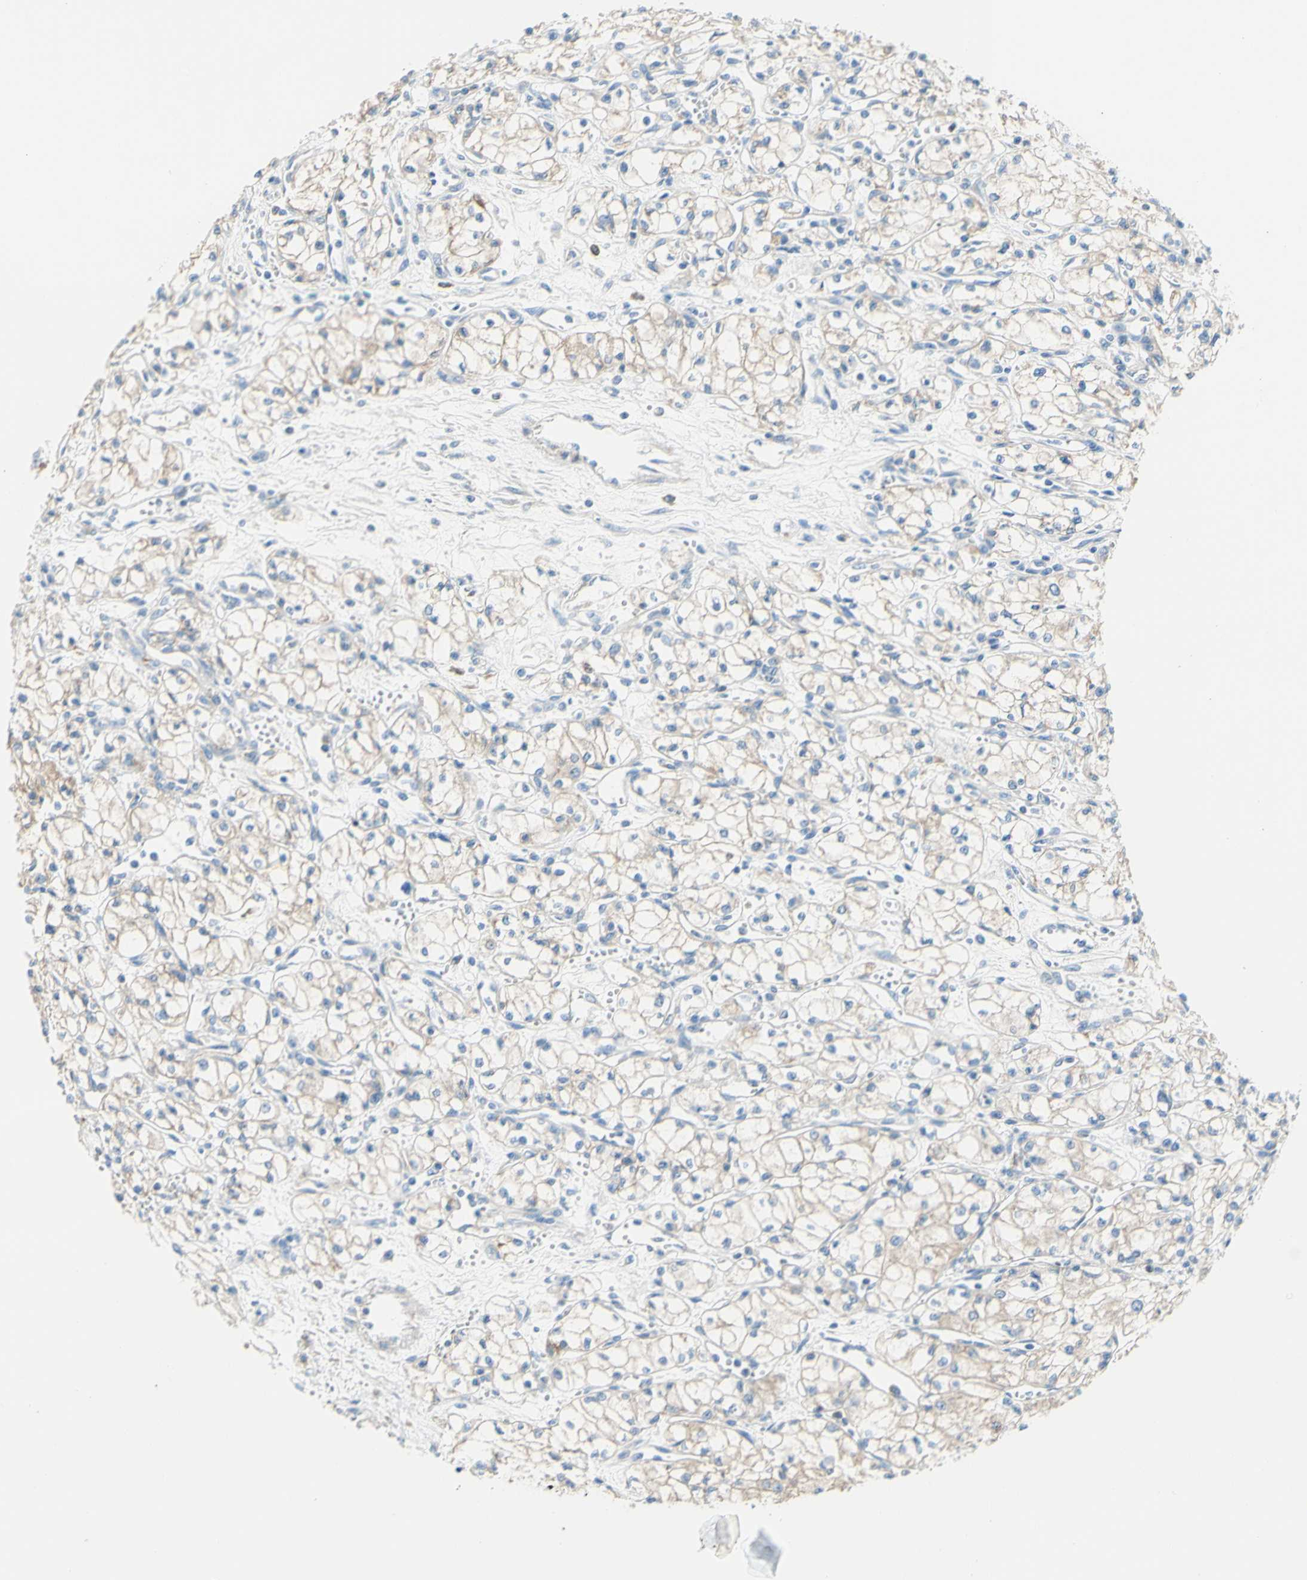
{"staining": {"intensity": "negative", "quantity": "none", "location": "none"}, "tissue": "renal cancer", "cell_type": "Tumor cells", "image_type": "cancer", "snomed": [{"axis": "morphology", "description": "Normal tissue, NOS"}, {"axis": "morphology", "description": "Adenocarcinoma, NOS"}, {"axis": "topography", "description": "Kidney"}], "caption": "A histopathology image of renal adenocarcinoma stained for a protein shows no brown staining in tumor cells.", "gene": "RETREG2", "patient": {"sex": "male", "age": 59}}